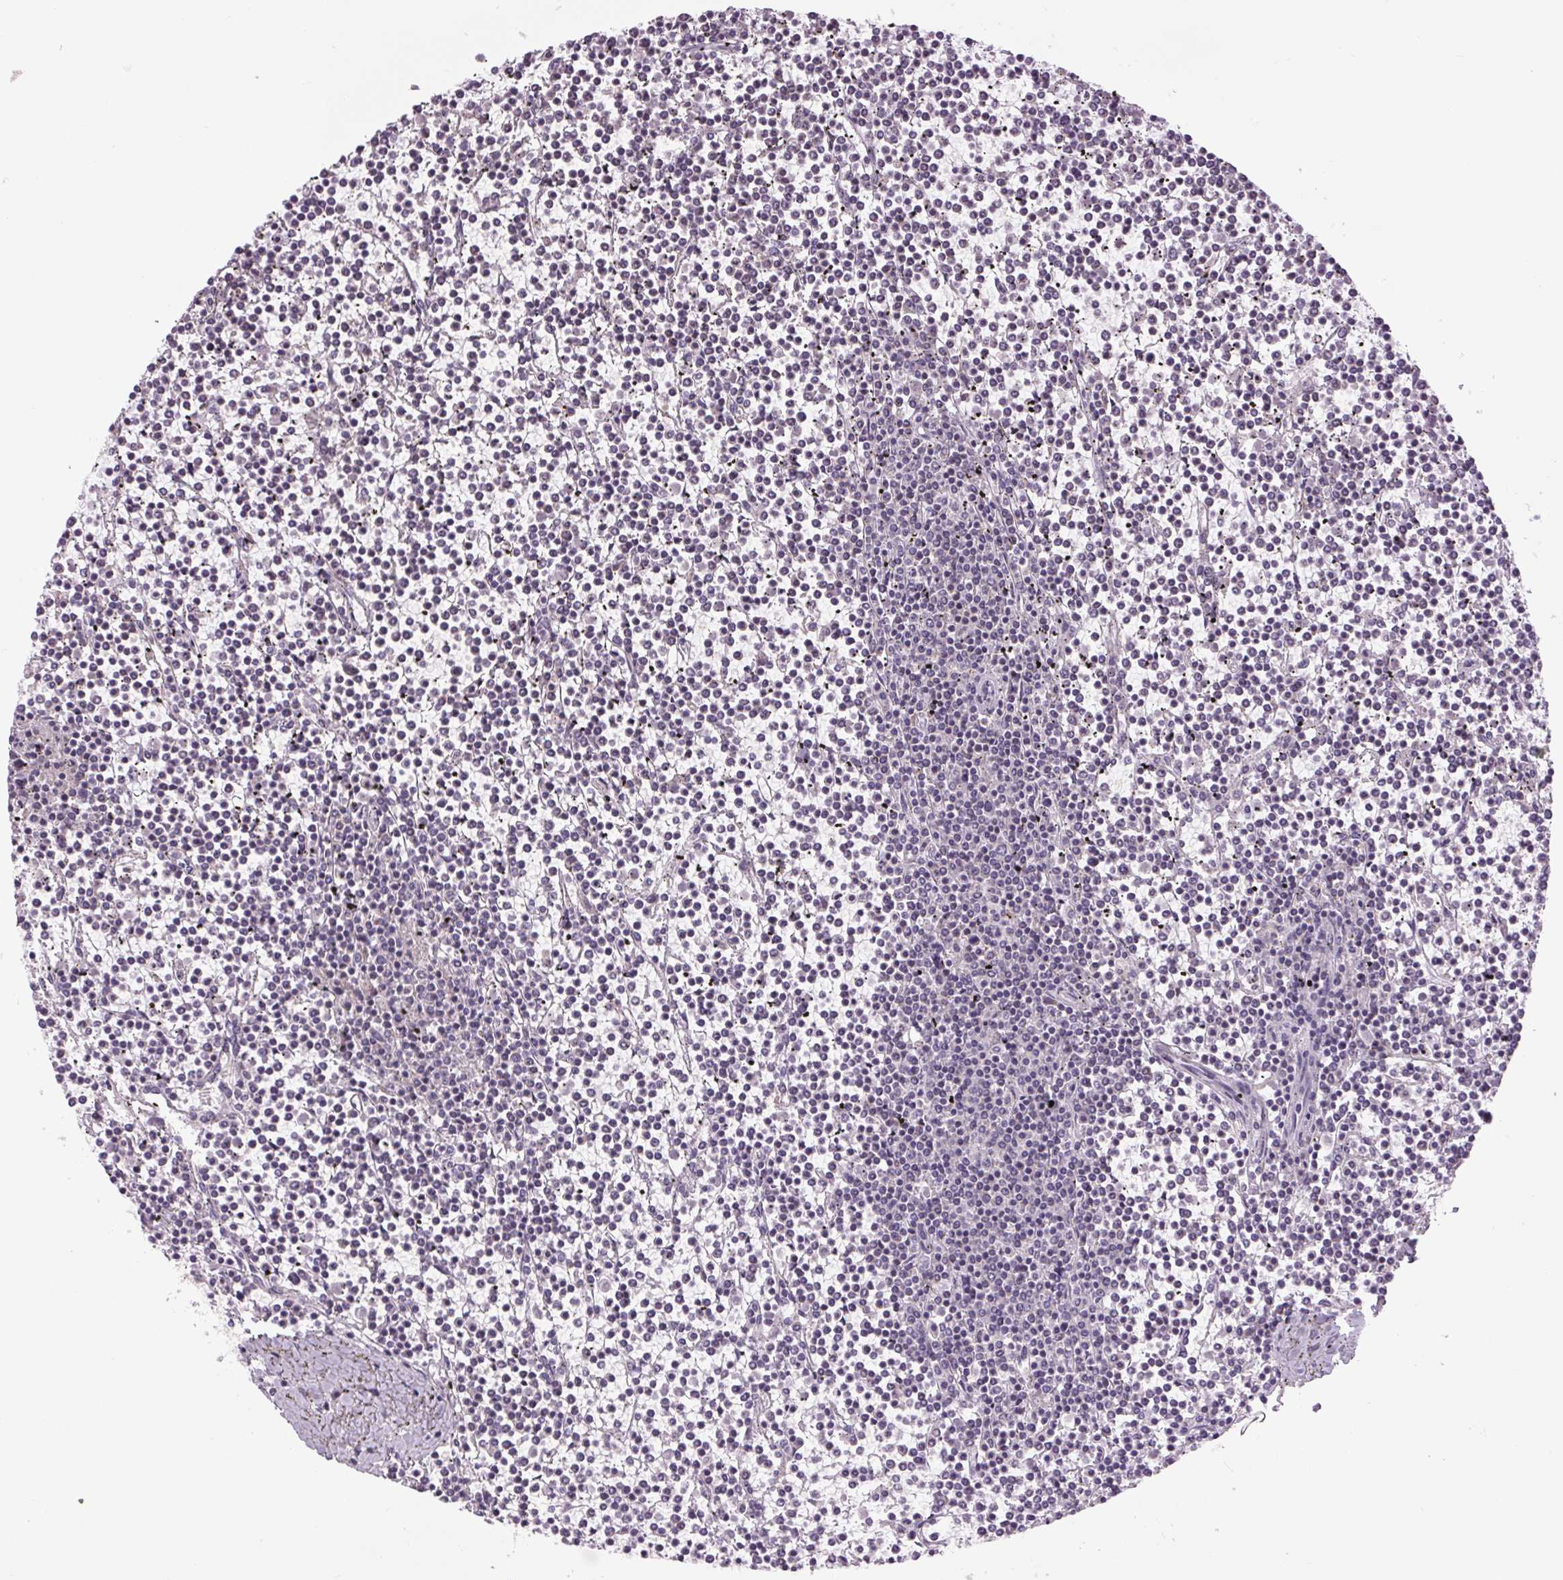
{"staining": {"intensity": "negative", "quantity": "none", "location": "none"}, "tissue": "lymphoma", "cell_type": "Tumor cells", "image_type": "cancer", "snomed": [{"axis": "morphology", "description": "Malignant lymphoma, non-Hodgkin's type, Low grade"}, {"axis": "topography", "description": "Spleen"}], "caption": "Malignant lymphoma, non-Hodgkin's type (low-grade) stained for a protein using immunohistochemistry (IHC) demonstrates no positivity tumor cells.", "gene": "COX6A1", "patient": {"sex": "female", "age": 19}}